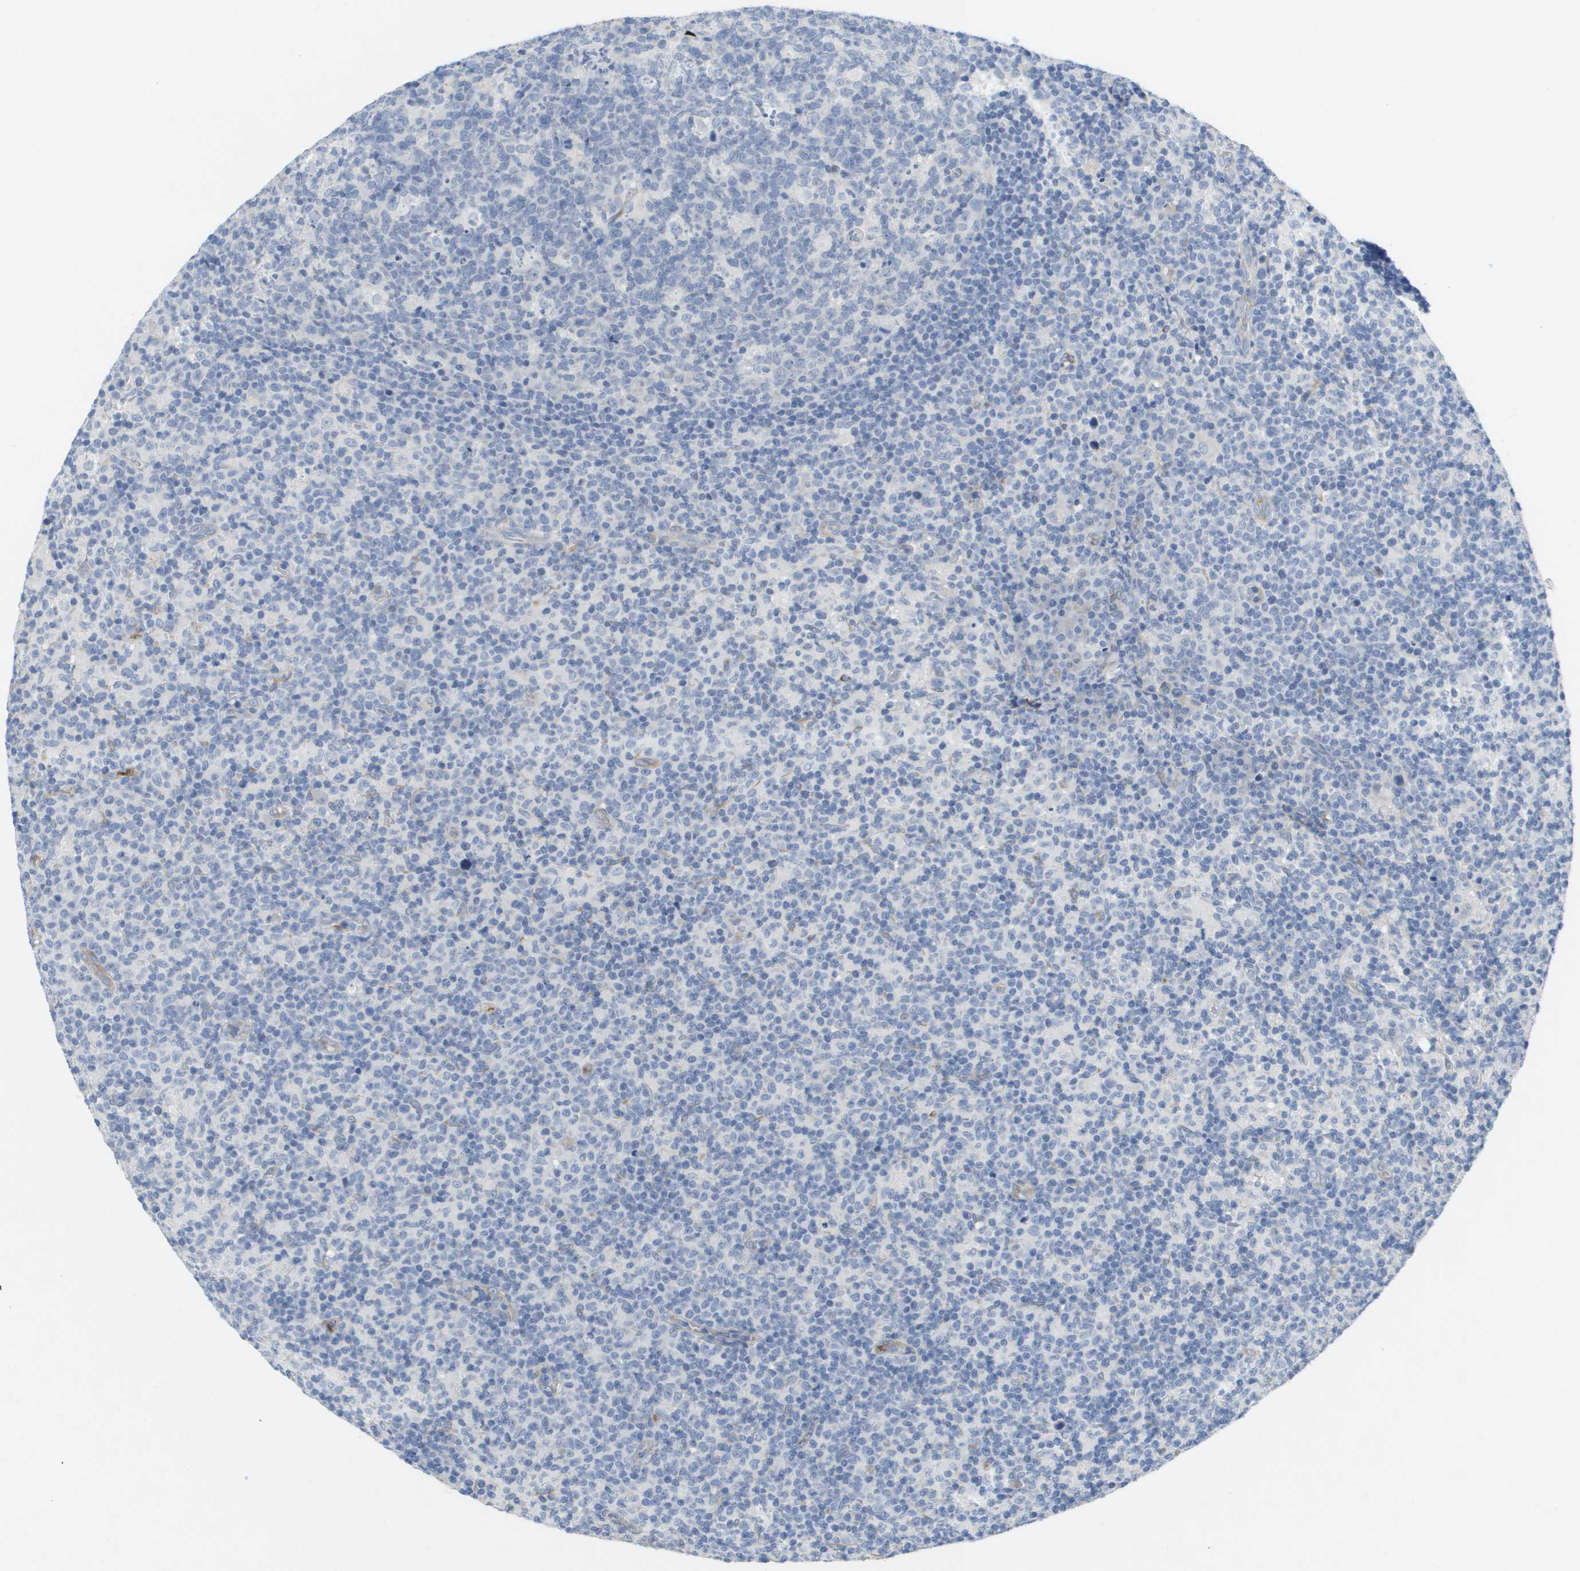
{"staining": {"intensity": "negative", "quantity": "none", "location": "none"}, "tissue": "lymph node", "cell_type": "Germinal center cells", "image_type": "normal", "snomed": [{"axis": "morphology", "description": "Normal tissue, NOS"}, {"axis": "morphology", "description": "Inflammation, NOS"}, {"axis": "topography", "description": "Lymph node"}], "caption": "Protein analysis of benign lymph node reveals no significant expression in germinal center cells.", "gene": "ANGPT2", "patient": {"sex": "male", "age": 55}}